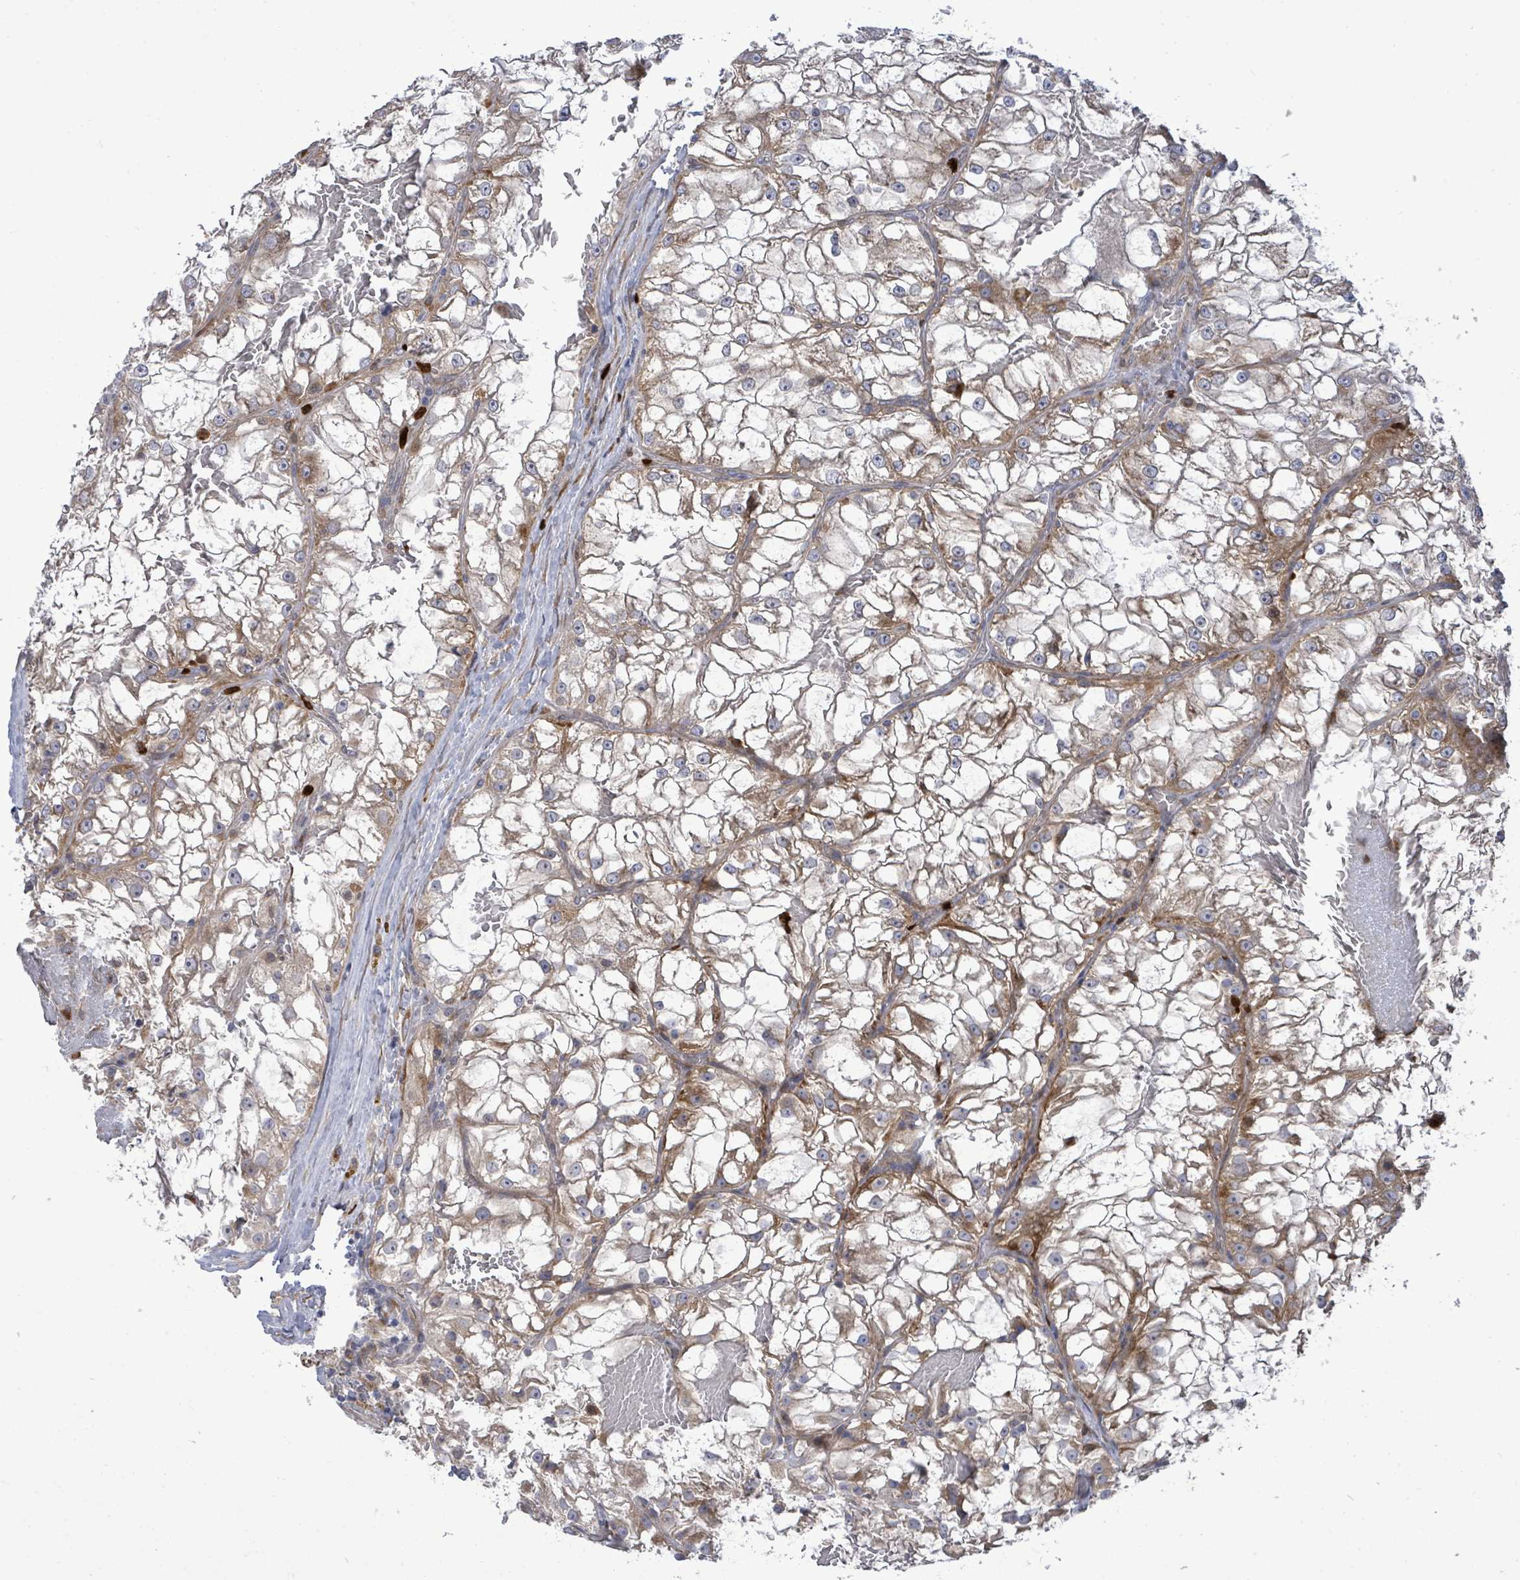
{"staining": {"intensity": "moderate", "quantity": "<25%", "location": "cytoplasmic/membranous"}, "tissue": "renal cancer", "cell_type": "Tumor cells", "image_type": "cancer", "snomed": [{"axis": "morphology", "description": "Adenocarcinoma, NOS"}, {"axis": "topography", "description": "Kidney"}], "caption": "Immunohistochemical staining of adenocarcinoma (renal) displays low levels of moderate cytoplasmic/membranous expression in about <25% of tumor cells.", "gene": "SAR1A", "patient": {"sex": "female", "age": 72}}